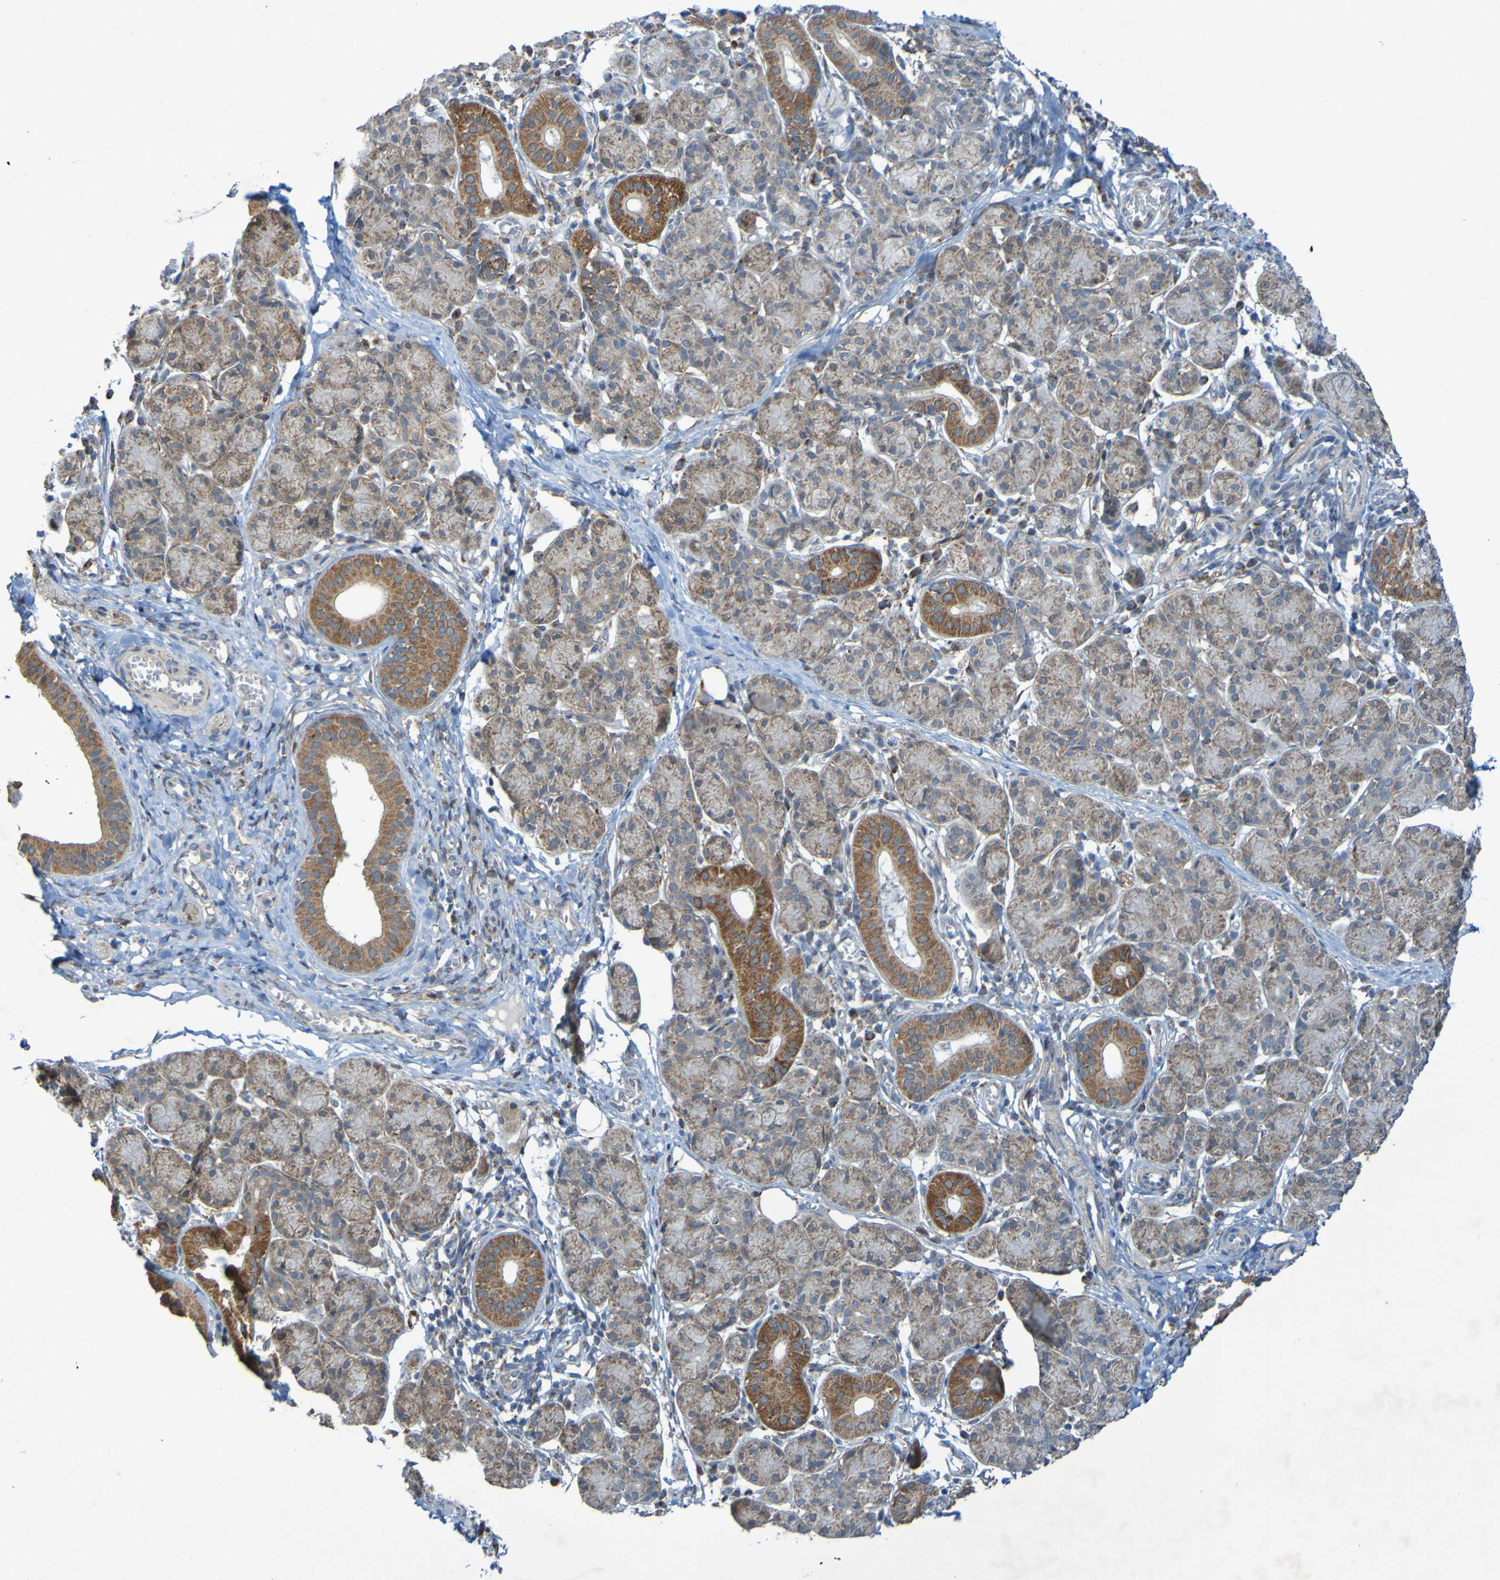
{"staining": {"intensity": "moderate", "quantity": ">75%", "location": "cytoplasmic/membranous"}, "tissue": "salivary gland", "cell_type": "Glandular cells", "image_type": "normal", "snomed": [{"axis": "morphology", "description": "Normal tissue, NOS"}, {"axis": "morphology", "description": "Inflammation, NOS"}, {"axis": "topography", "description": "Lymph node"}, {"axis": "topography", "description": "Salivary gland"}], "caption": "High-power microscopy captured an immunohistochemistry micrograph of unremarkable salivary gland, revealing moderate cytoplasmic/membranous expression in about >75% of glandular cells. The protein is shown in brown color, while the nuclei are stained blue.", "gene": "CCDC51", "patient": {"sex": "male", "age": 3}}